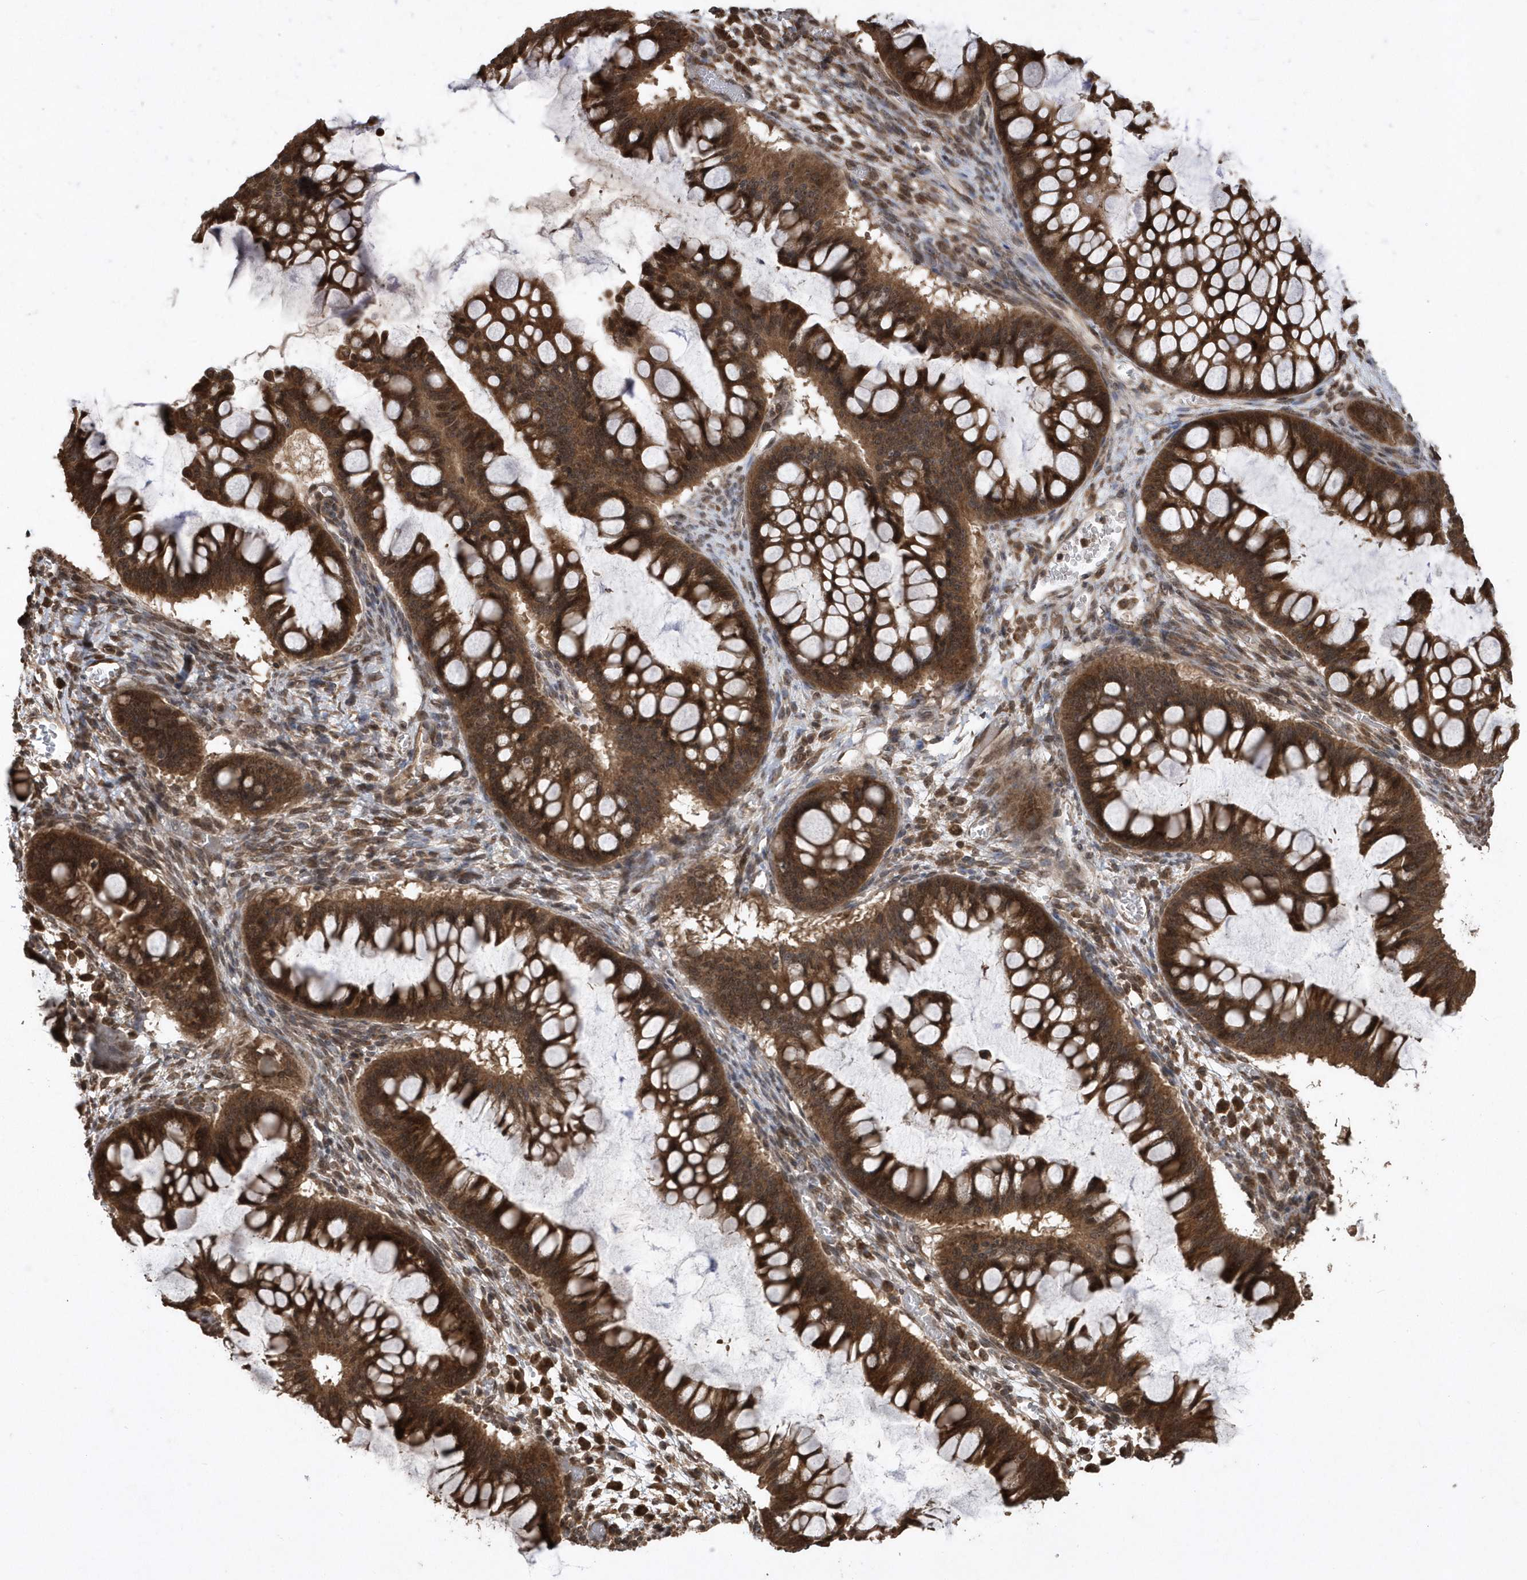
{"staining": {"intensity": "strong", "quantity": ">75%", "location": "cytoplasmic/membranous,nuclear"}, "tissue": "ovarian cancer", "cell_type": "Tumor cells", "image_type": "cancer", "snomed": [{"axis": "morphology", "description": "Cystadenocarcinoma, mucinous, NOS"}, {"axis": "topography", "description": "Ovary"}], "caption": "This is an image of IHC staining of ovarian cancer, which shows strong staining in the cytoplasmic/membranous and nuclear of tumor cells.", "gene": "WASHC5", "patient": {"sex": "female", "age": 73}}